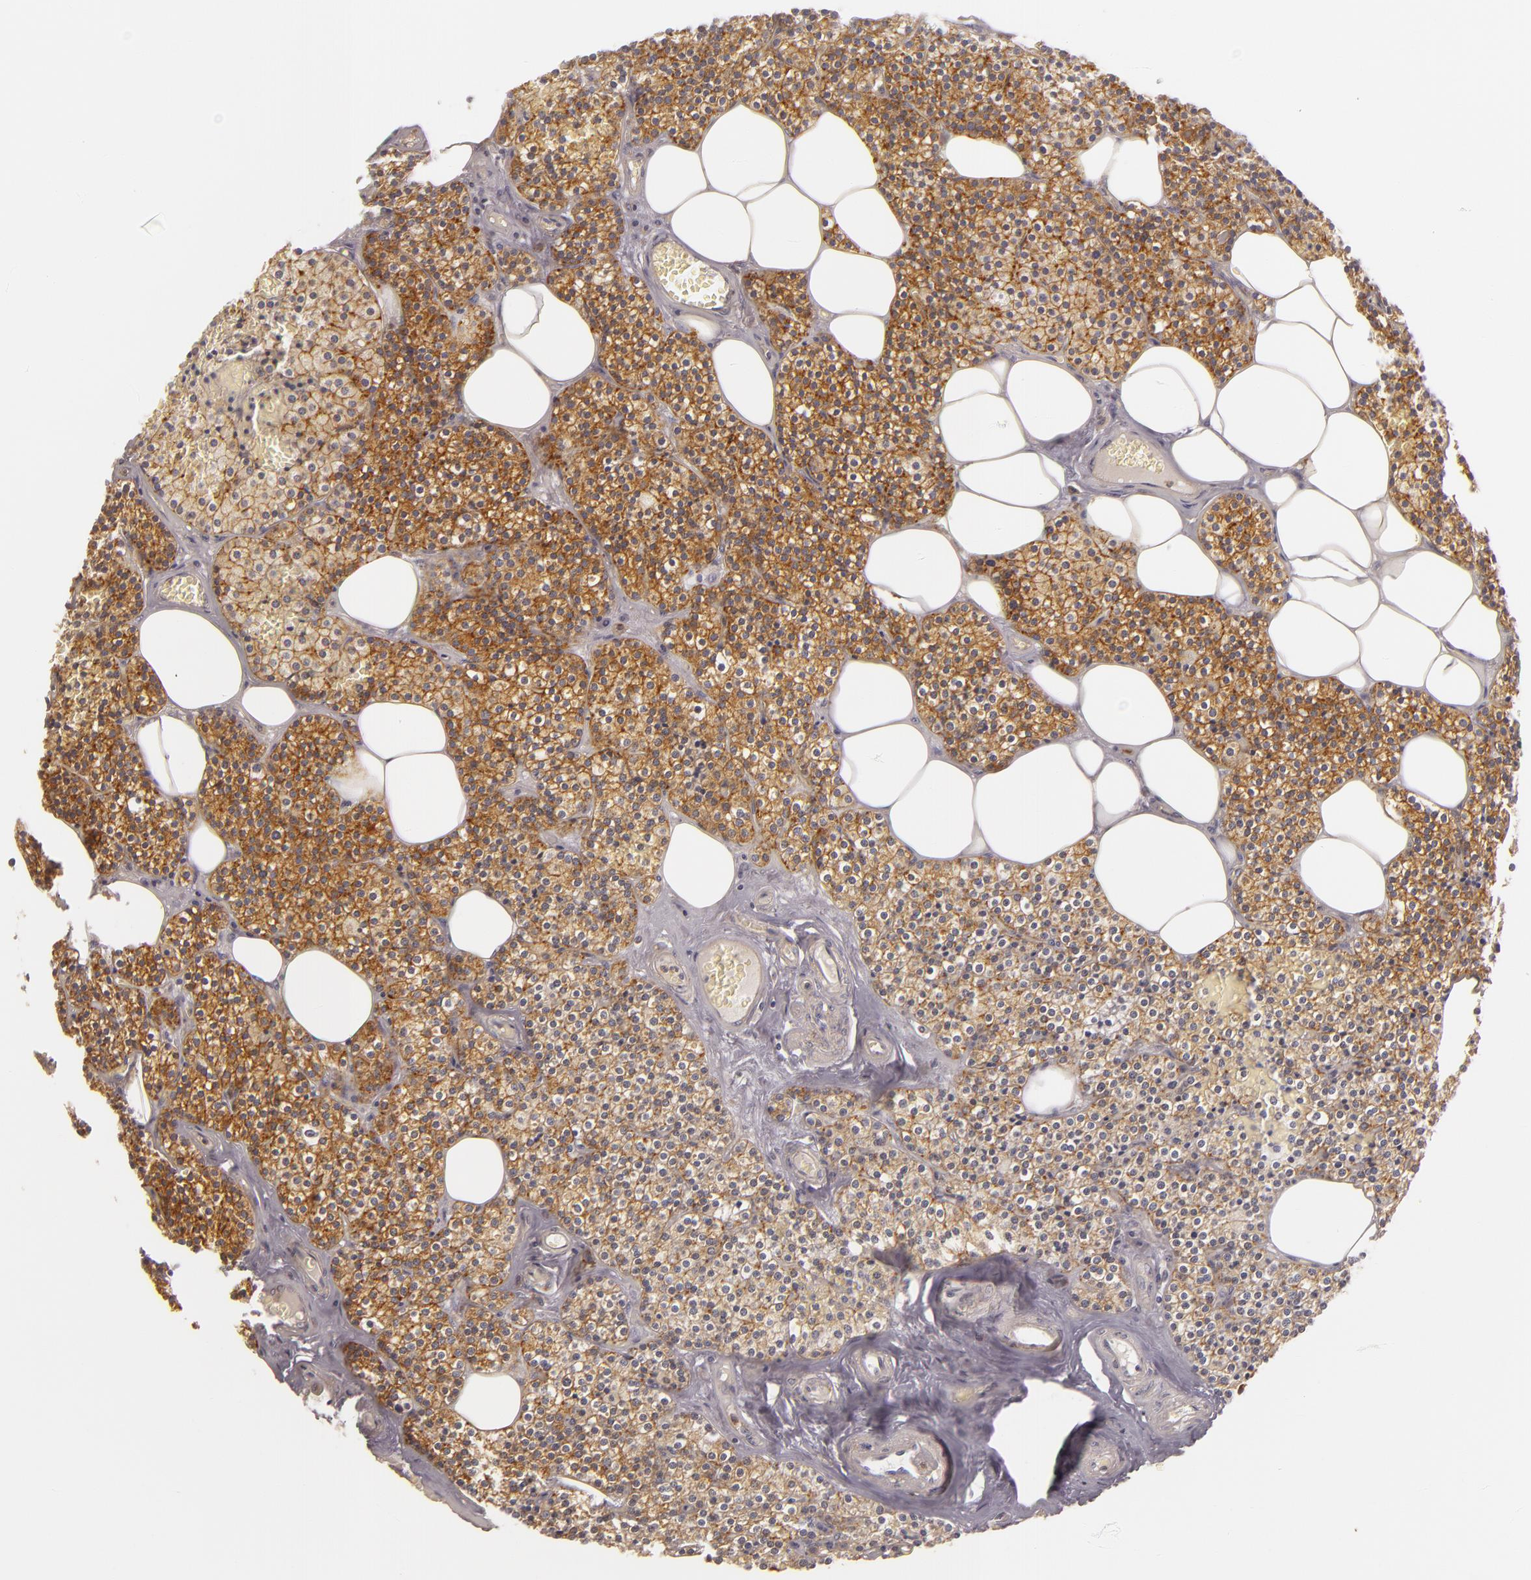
{"staining": {"intensity": "strong", "quantity": ">75%", "location": "cytoplasmic/membranous"}, "tissue": "parathyroid gland", "cell_type": "Glandular cells", "image_type": "normal", "snomed": [{"axis": "morphology", "description": "Normal tissue, NOS"}, {"axis": "topography", "description": "Parathyroid gland"}], "caption": "Human parathyroid gland stained for a protein (brown) exhibits strong cytoplasmic/membranous positive expression in about >75% of glandular cells.", "gene": "TOM1", "patient": {"sex": "male", "age": 51}}